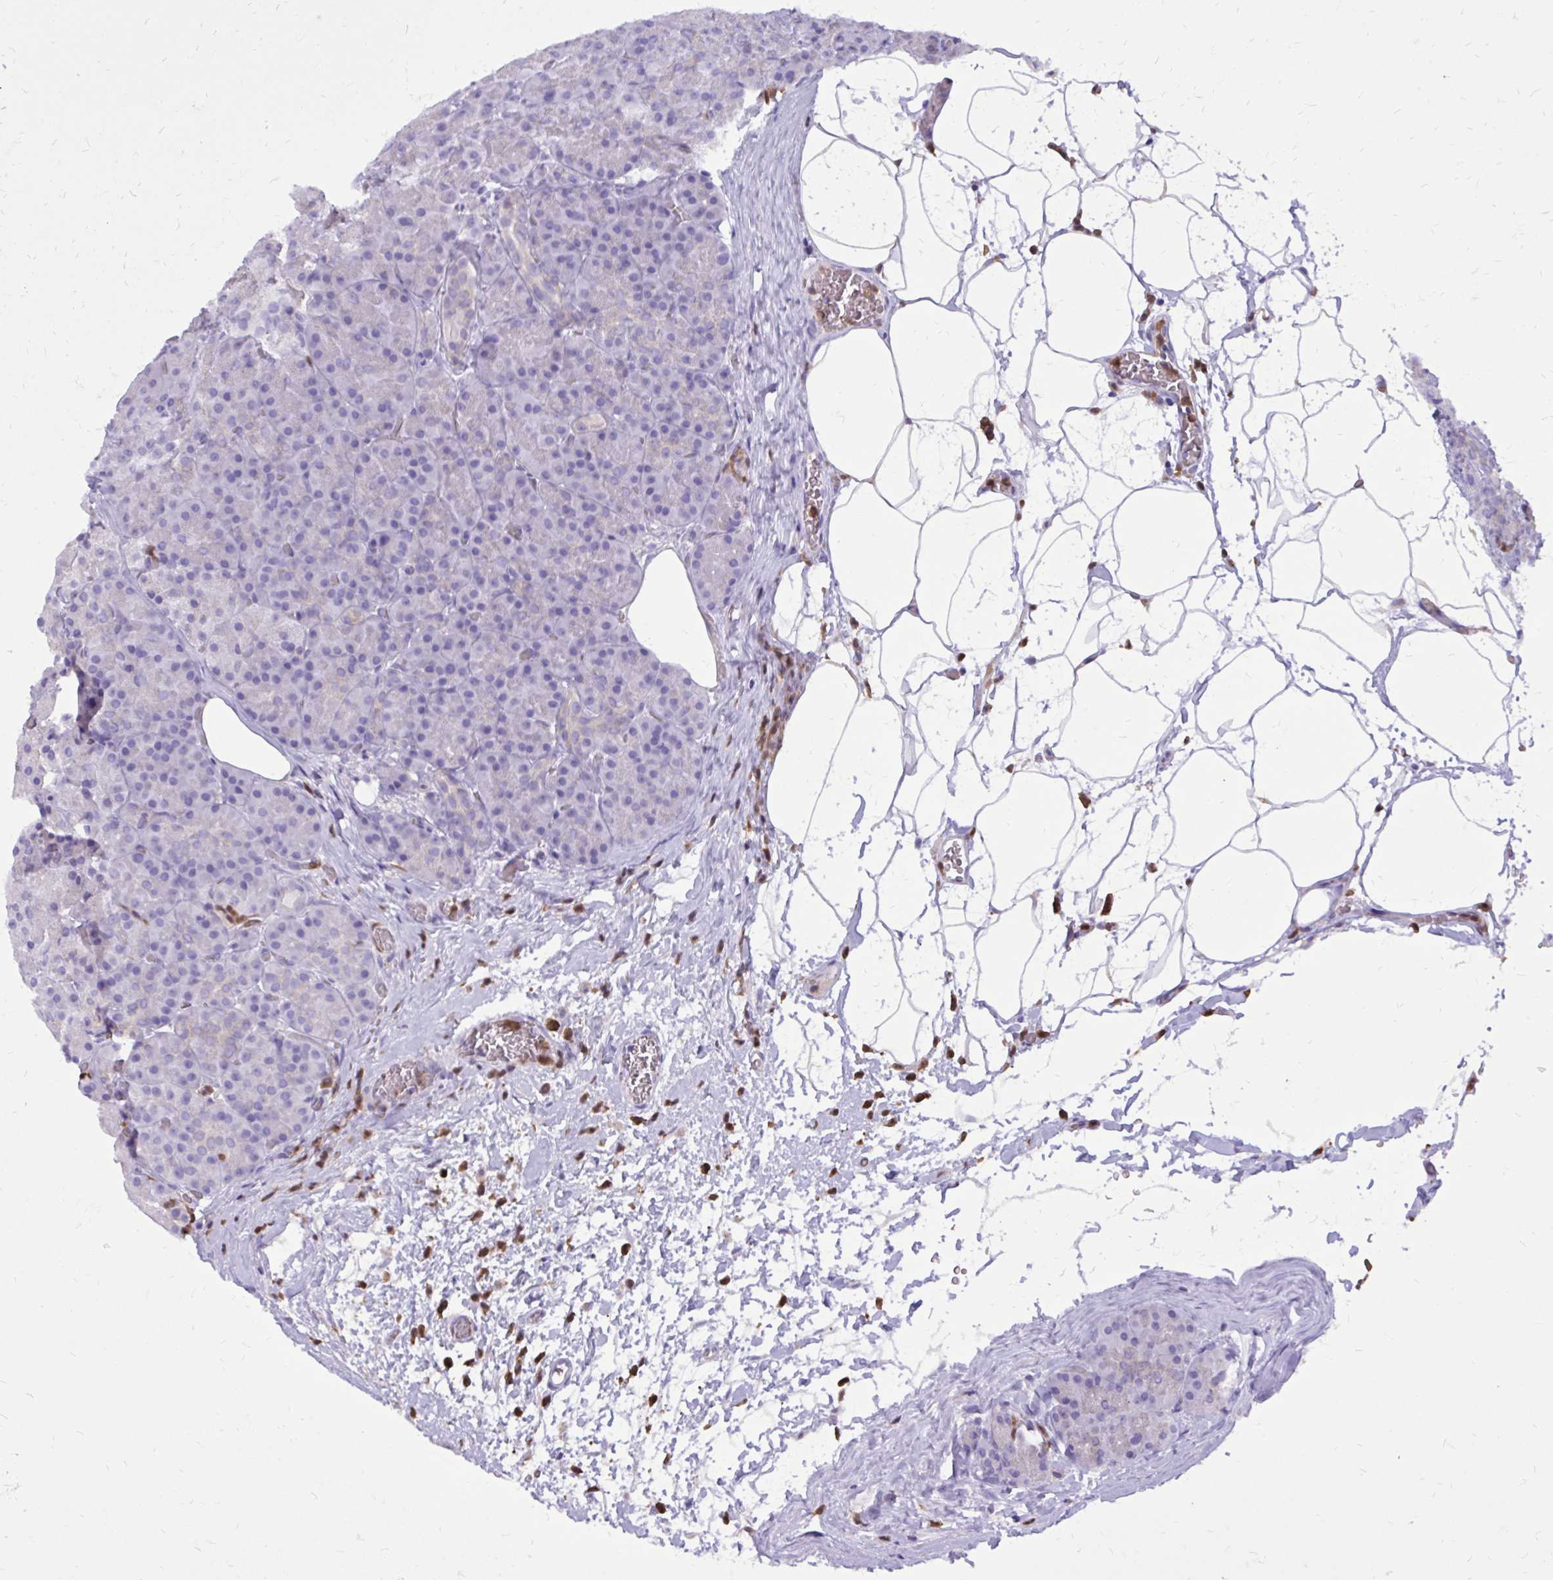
{"staining": {"intensity": "negative", "quantity": "none", "location": "none"}, "tissue": "pancreas", "cell_type": "Exocrine glandular cells", "image_type": "normal", "snomed": [{"axis": "morphology", "description": "Normal tissue, NOS"}, {"axis": "topography", "description": "Pancreas"}], "caption": "Immunohistochemistry micrograph of unremarkable pancreas stained for a protein (brown), which reveals no staining in exocrine glandular cells. The staining is performed using DAB (3,3'-diaminobenzidine) brown chromogen with nuclei counter-stained in using hematoxylin.", "gene": "CAT", "patient": {"sex": "male", "age": 57}}